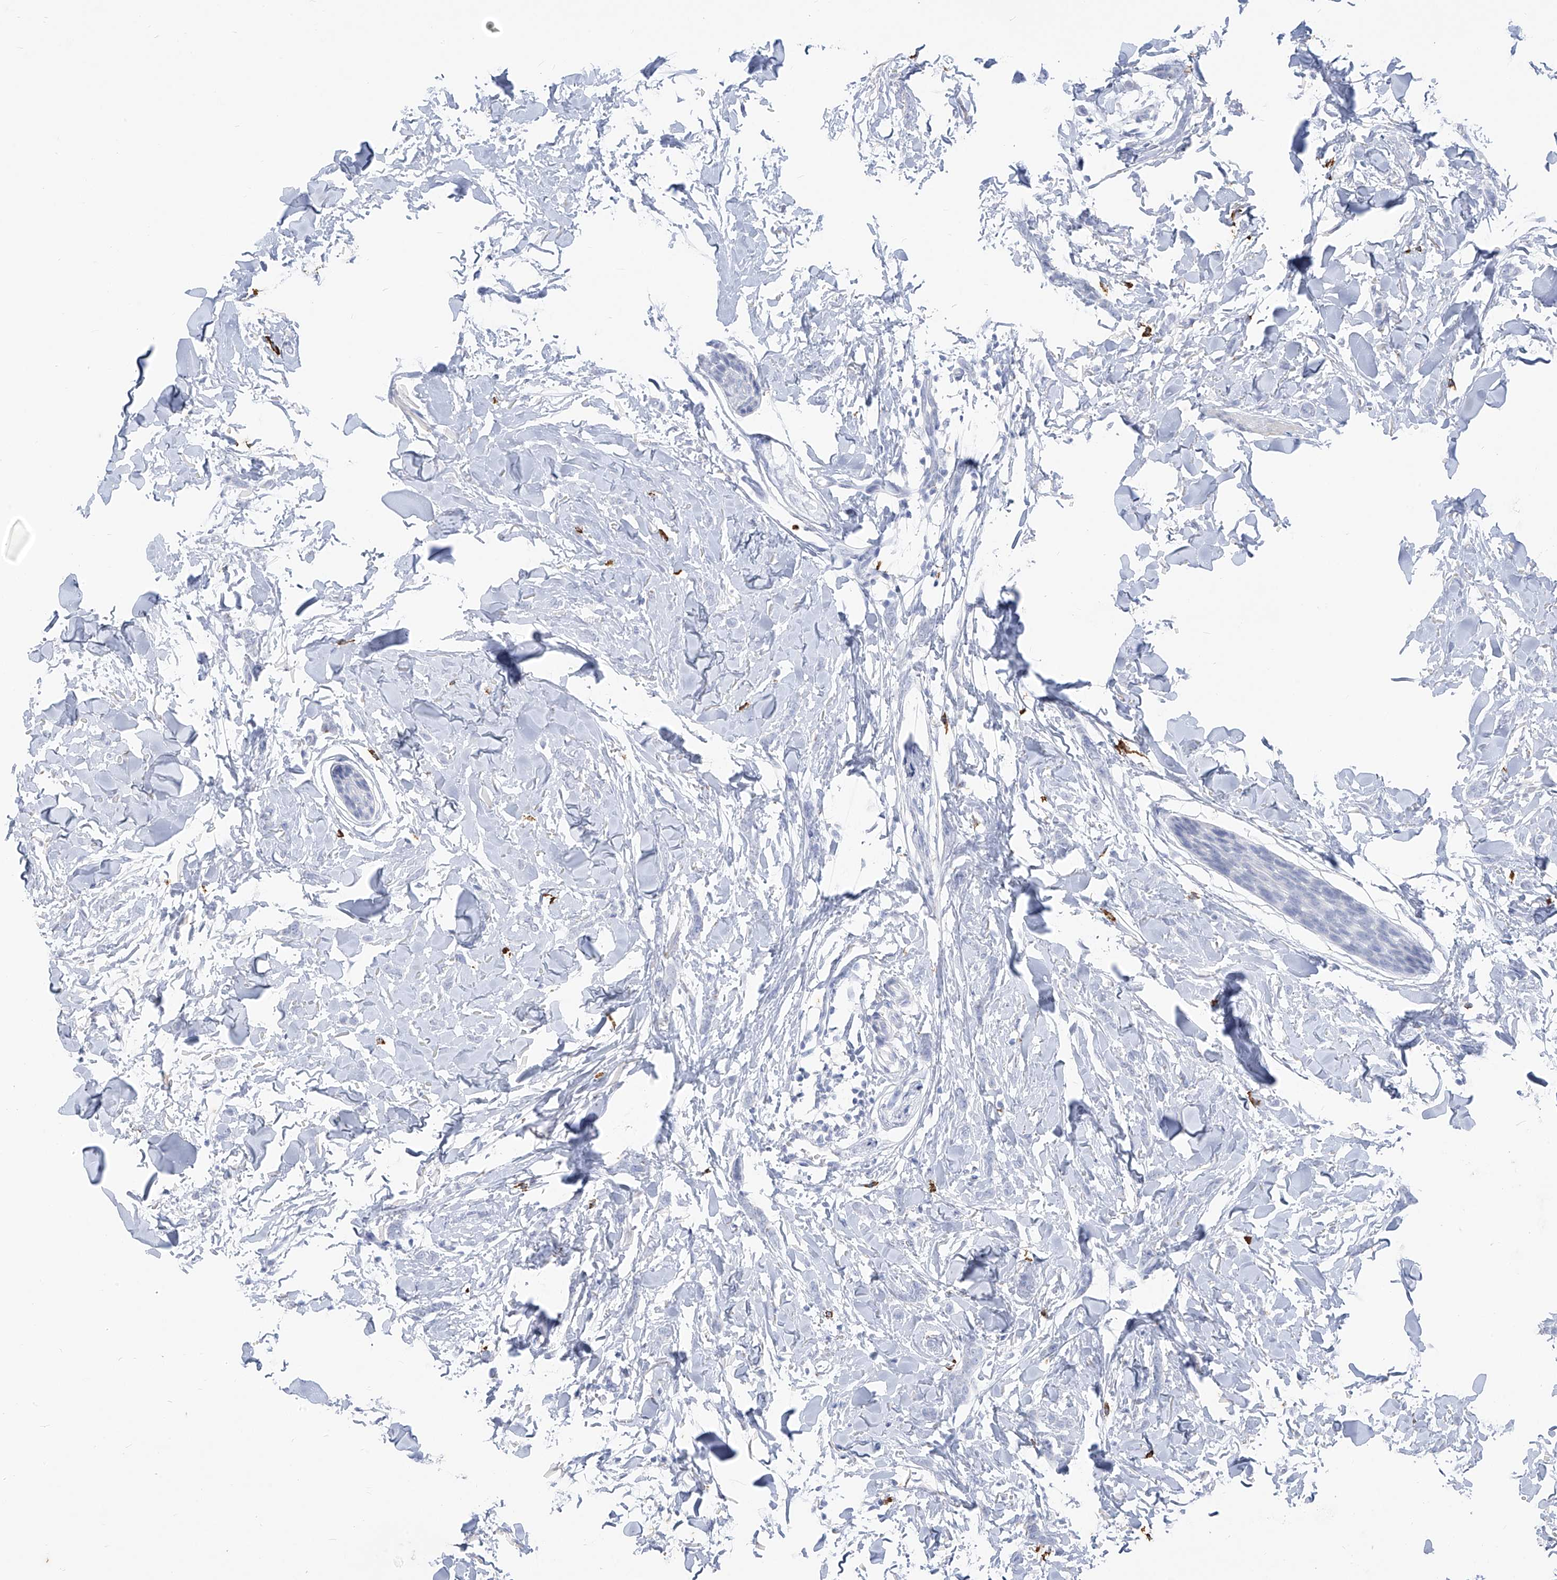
{"staining": {"intensity": "negative", "quantity": "none", "location": "none"}, "tissue": "breast cancer", "cell_type": "Tumor cells", "image_type": "cancer", "snomed": [{"axis": "morphology", "description": "Lobular carcinoma"}, {"axis": "topography", "description": "Skin"}, {"axis": "topography", "description": "Breast"}], "caption": "A high-resolution histopathology image shows IHC staining of breast cancer (lobular carcinoma), which reveals no significant positivity in tumor cells.", "gene": "CX3CR1", "patient": {"sex": "female", "age": 46}}